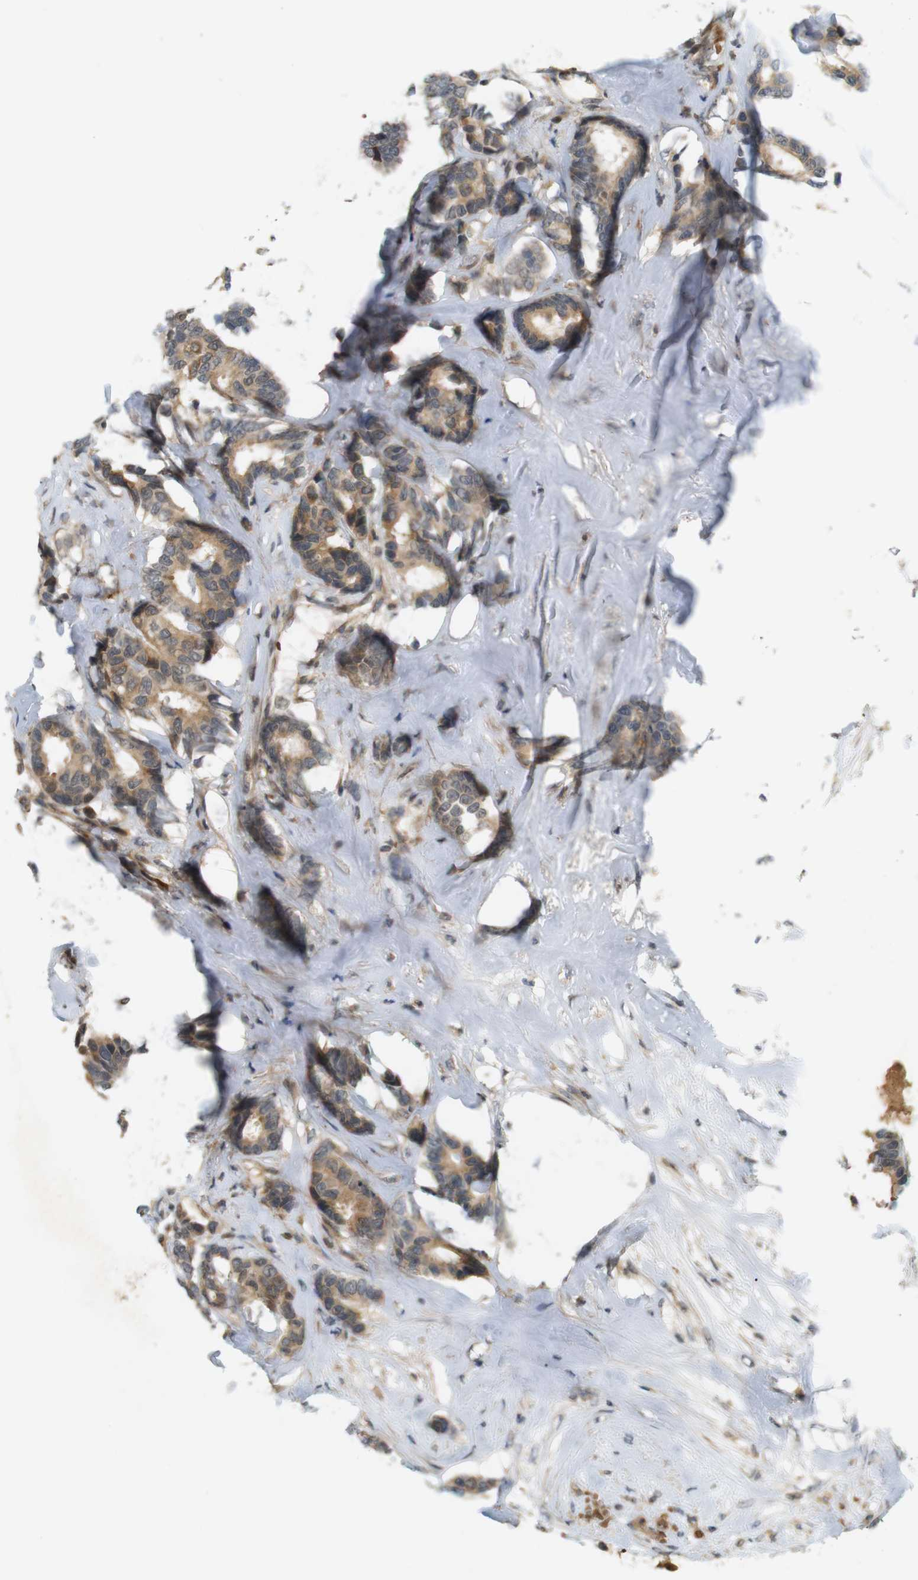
{"staining": {"intensity": "weak", "quantity": ">75%", "location": "cytoplasmic/membranous"}, "tissue": "breast cancer", "cell_type": "Tumor cells", "image_type": "cancer", "snomed": [{"axis": "morphology", "description": "Duct carcinoma"}, {"axis": "topography", "description": "Breast"}], "caption": "Human invasive ductal carcinoma (breast) stained for a protein (brown) displays weak cytoplasmic/membranous positive positivity in about >75% of tumor cells.", "gene": "SOCS6", "patient": {"sex": "female", "age": 87}}